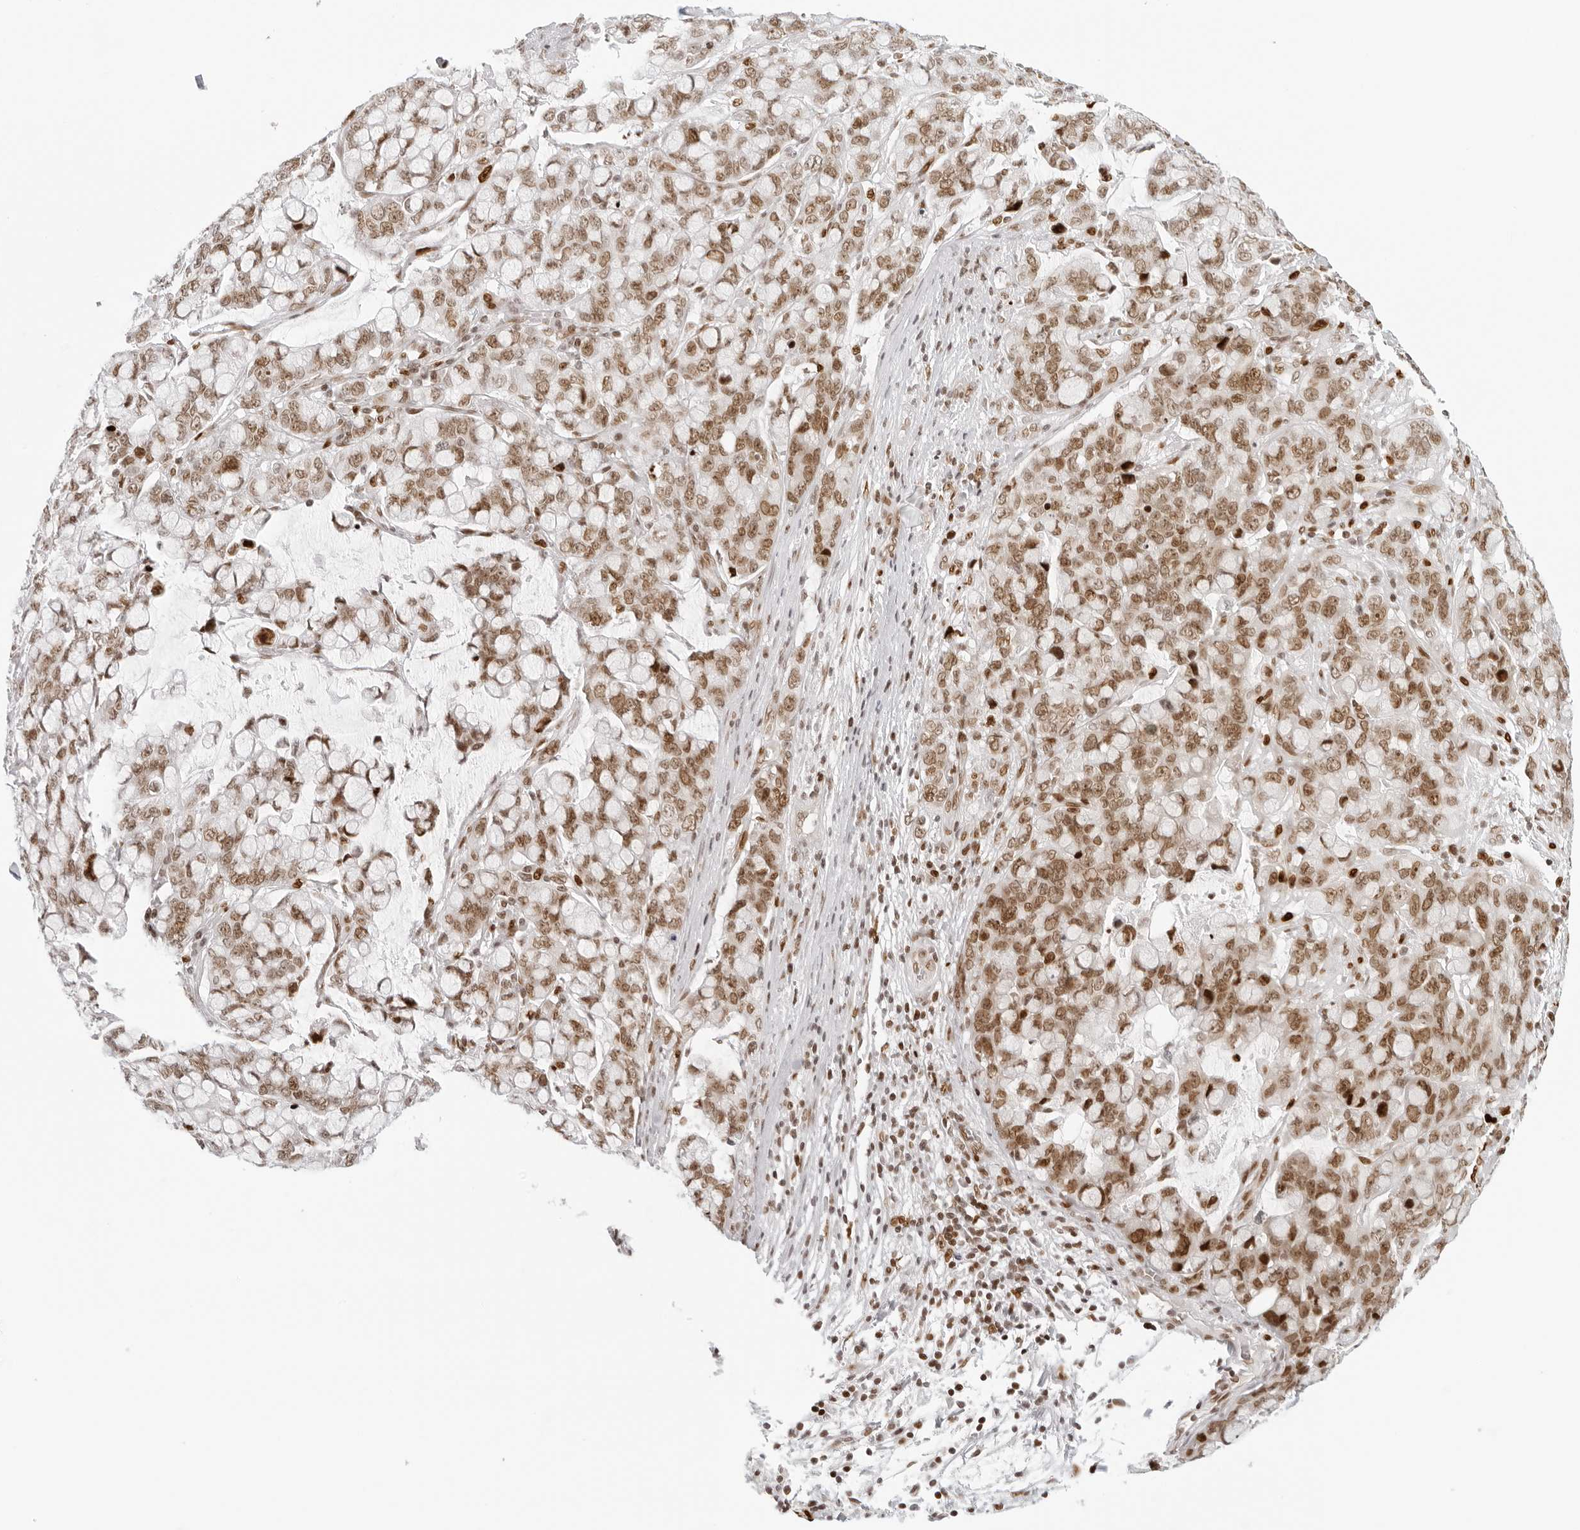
{"staining": {"intensity": "moderate", "quantity": ">75%", "location": "nuclear"}, "tissue": "stomach cancer", "cell_type": "Tumor cells", "image_type": "cancer", "snomed": [{"axis": "morphology", "description": "Adenocarcinoma, NOS"}, {"axis": "topography", "description": "Stomach, lower"}], "caption": "A histopathology image of adenocarcinoma (stomach) stained for a protein shows moderate nuclear brown staining in tumor cells.", "gene": "RCC1", "patient": {"sex": "male", "age": 84}}